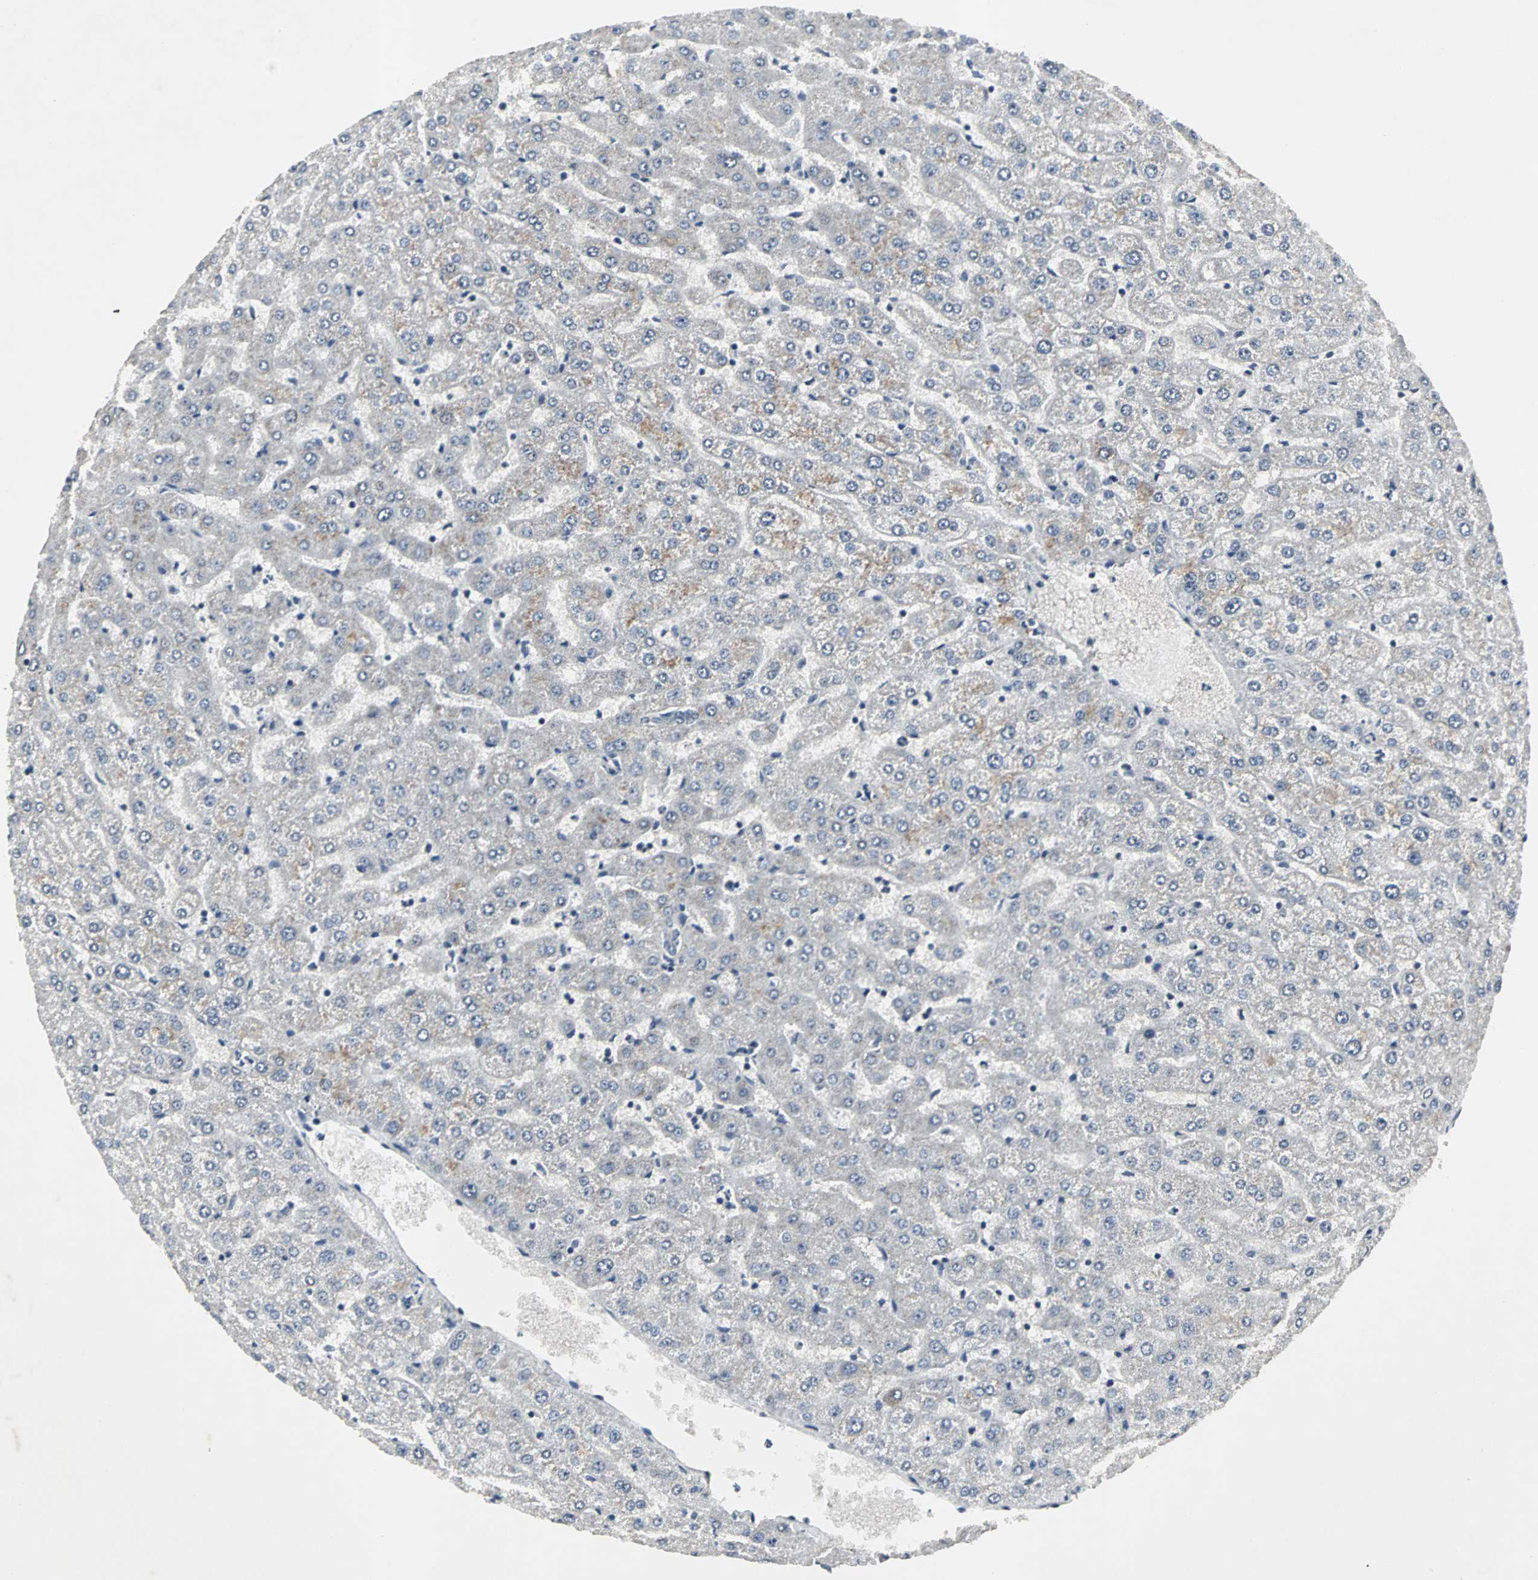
{"staining": {"intensity": "negative", "quantity": "none", "location": "none"}, "tissue": "liver", "cell_type": "Cholangiocytes", "image_type": "normal", "snomed": [{"axis": "morphology", "description": "Normal tissue, NOS"}, {"axis": "morphology", "description": "Fibrosis, NOS"}, {"axis": "topography", "description": "Liver"}], "caption": "A photomicrograph of liver stained for a protein reveals no brown staining in cholangiocytes.", "gene": "PNKP", "patient": {"sex": "female", "age": 29}}